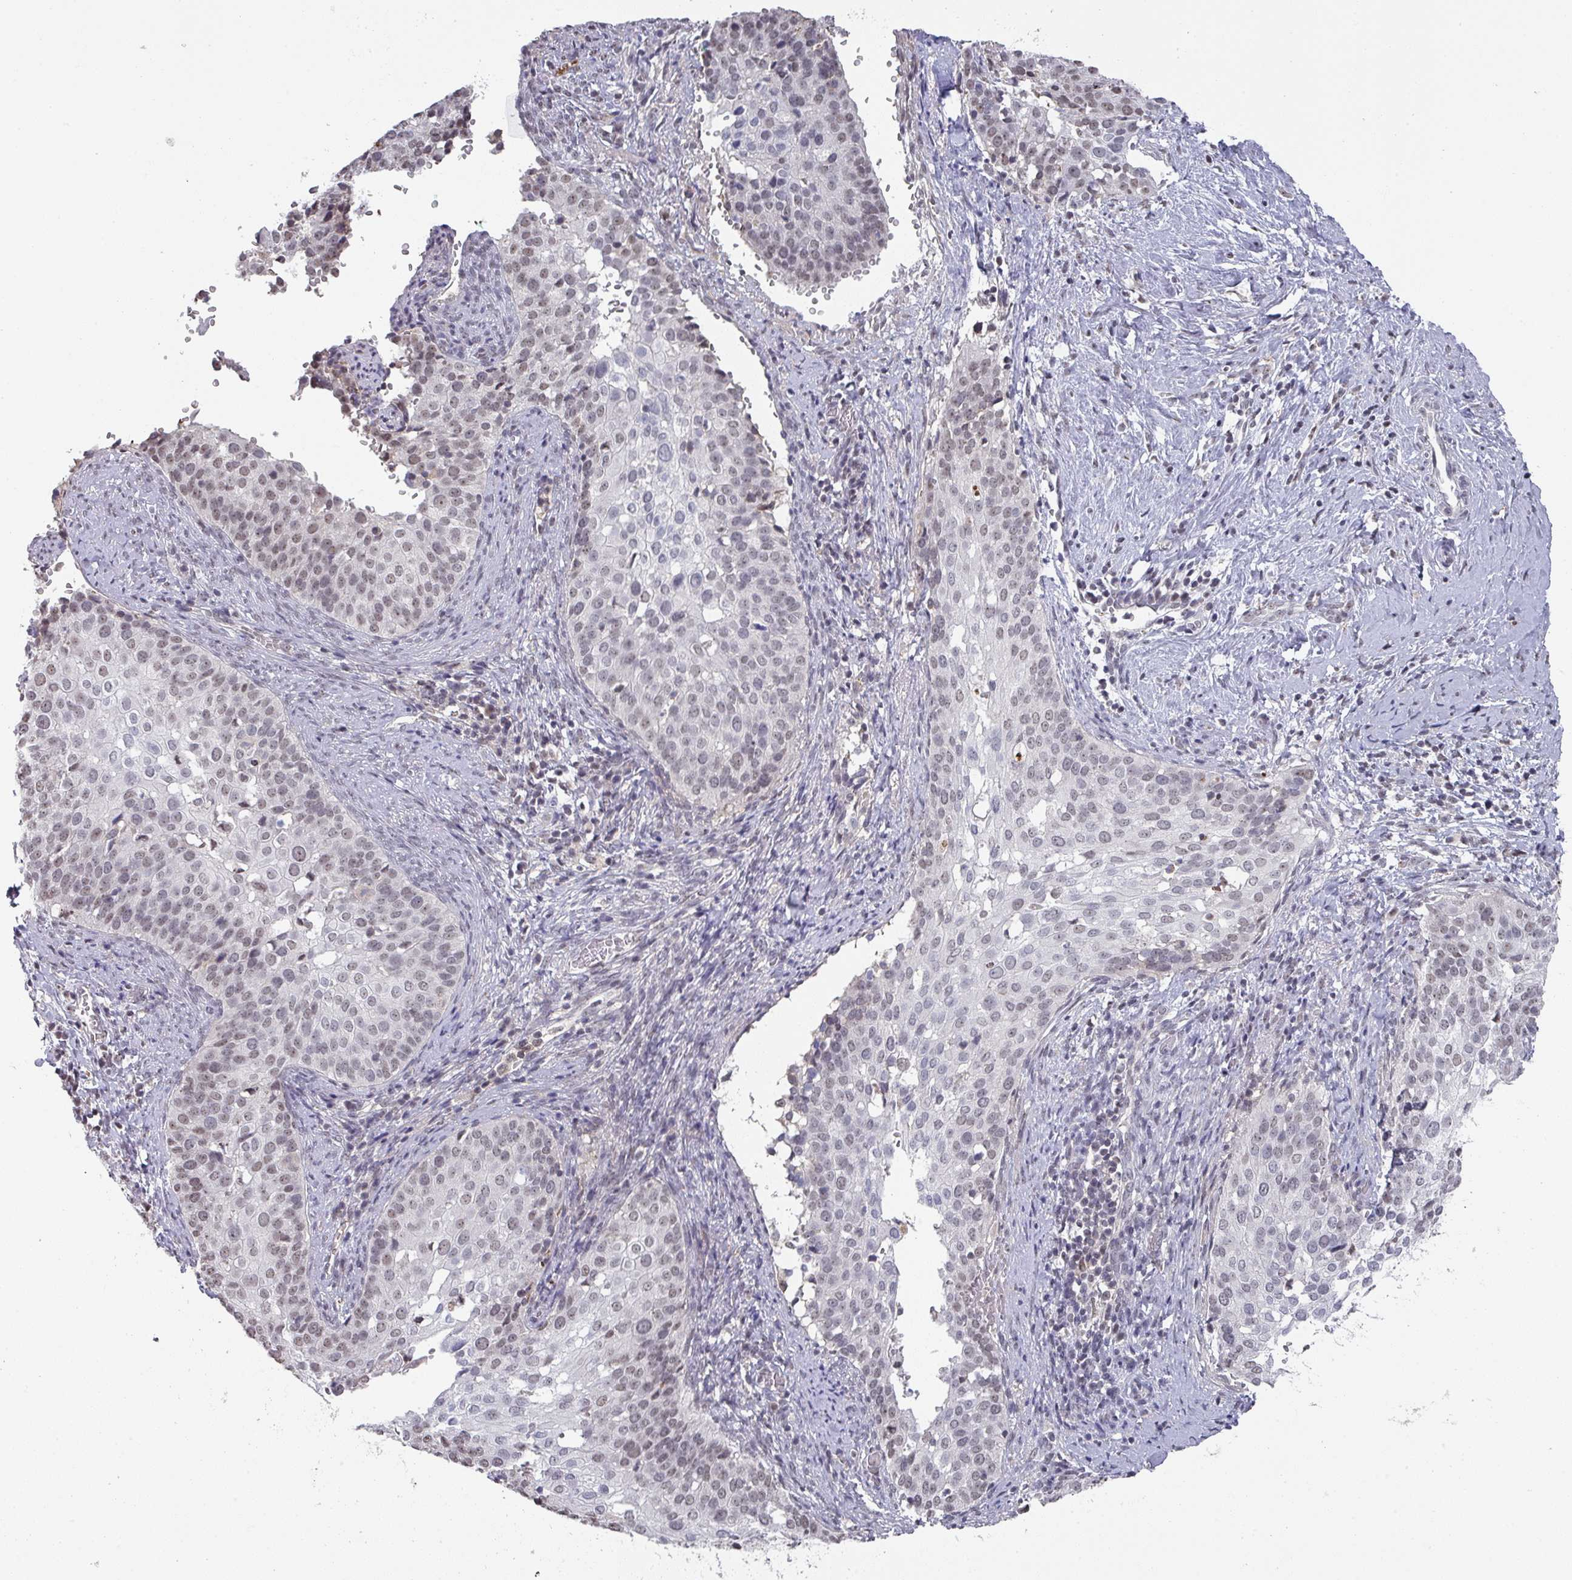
{"staining": {"intensity": "weak", "quantity": "25%-75%", "location": "nuclear"}, "tissue": "cervical cancer", "cell_type": "Tumor cells", "image_type": "cancer", "snomed": [{"axis": "morphology", "description": "Squamous cell carcinoma, NOS"}, {"axis": "topography", "description": "Cervix"}], "caption": "Immunohistochemical staining of human cervical cancer (squamous cell carcinoma) demonstrates weak nuclear protein staining in about 25%-75% of tumor cells. Using DAB (3,3'-diaminobenzidine) (brown) and hematoxylin (blue) stains, captured at high magnification using brightfield microscopy.", "gene": "ZNF654", "patient": {"sex": "female", "age": 44}}